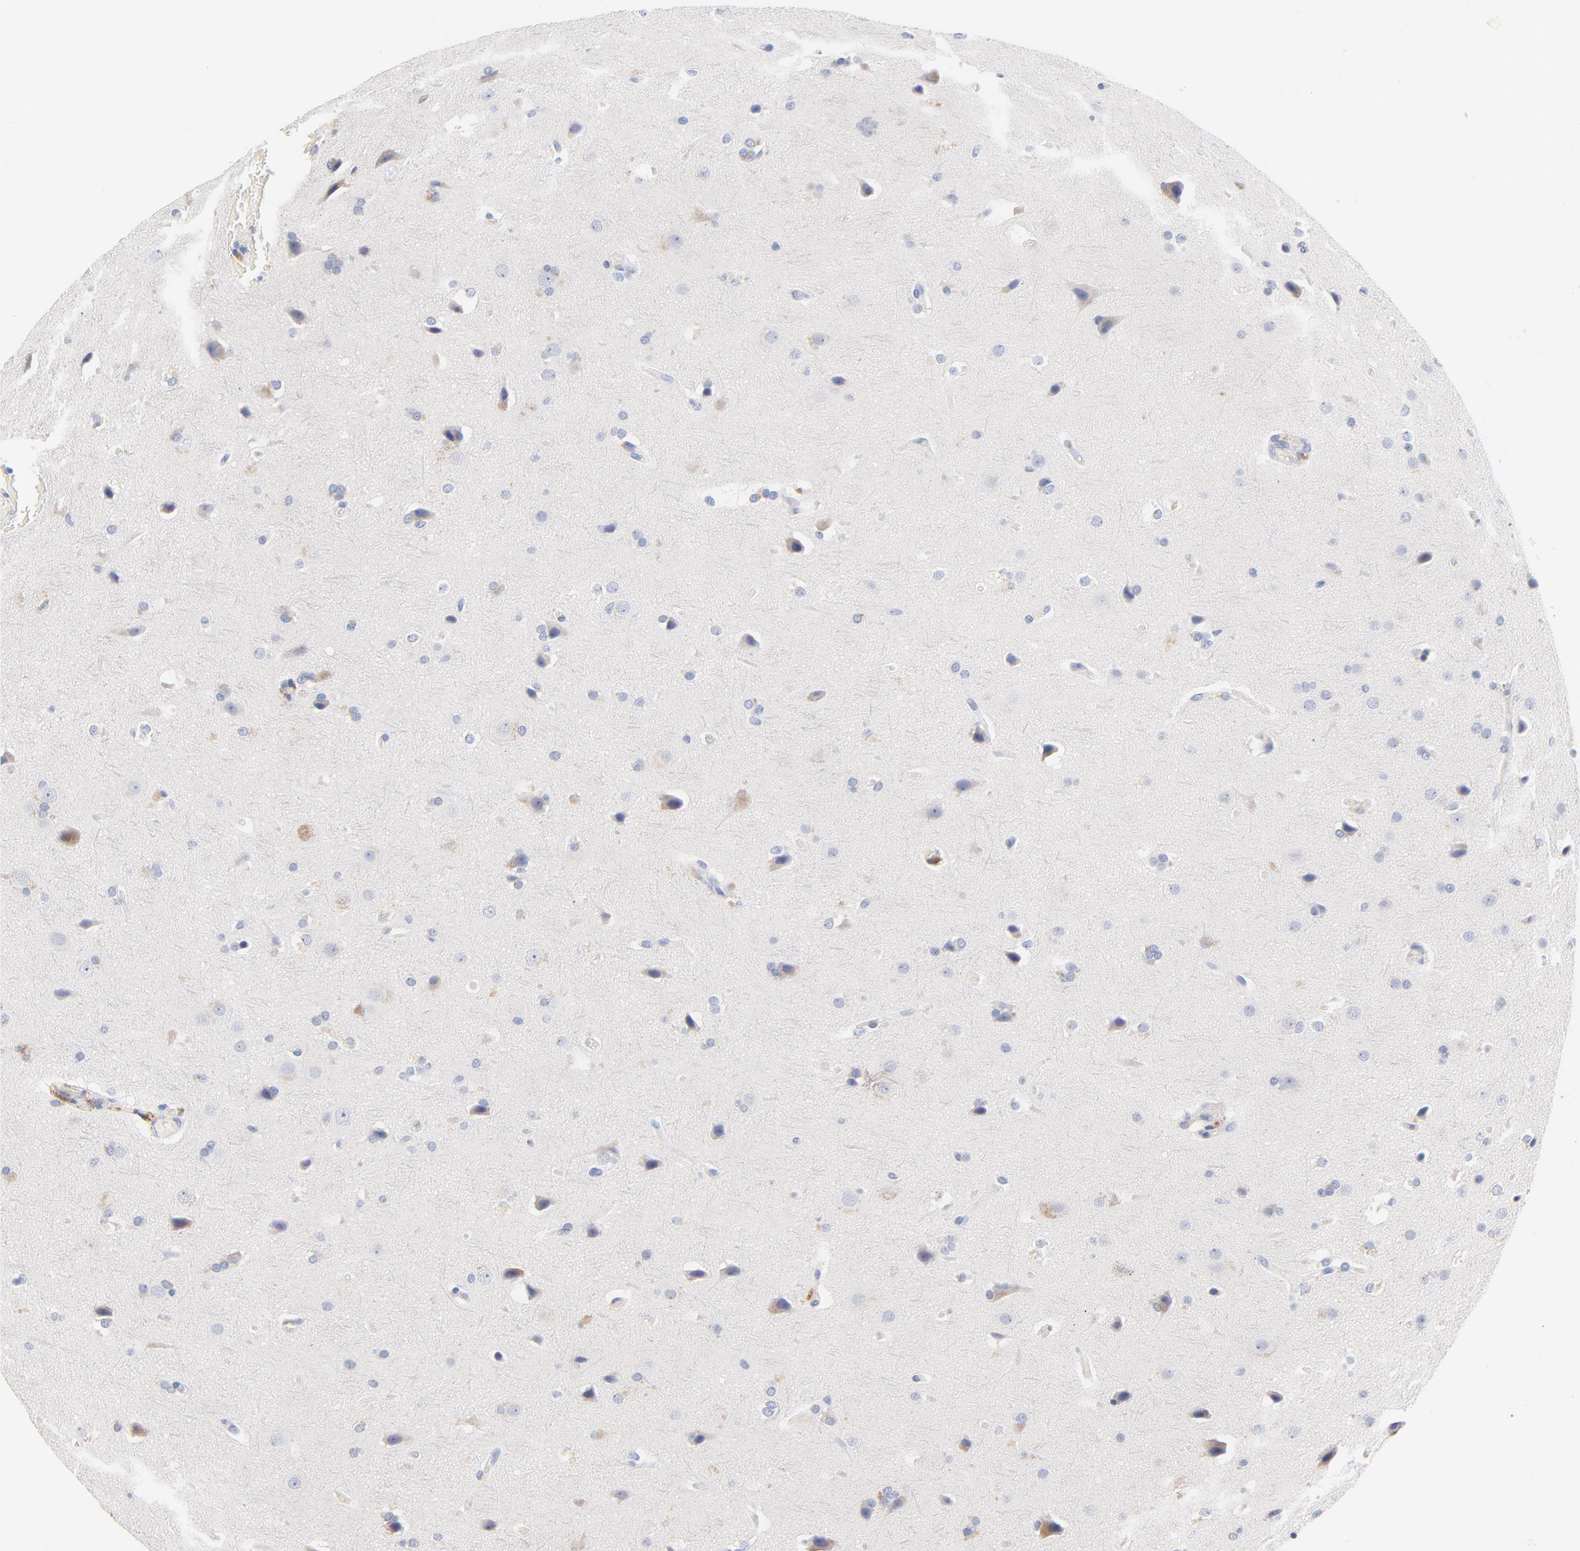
{"staining": {"intensity": "weak", "quantity": "<25%", "location": "cytoplasmic/membranous"}, "tissue": "glioma", "cell_type": "Tumor cells", "image_type": "cancer", "snomed": [{"axis": "morphology", "description": "Glioma, malignant, Low grade"}, {"axis": "topography", "description": "Cerebral cortex"}], "caption": "Malignant low-grade glioma stained for a protein using immunohistochemistry (IHC) demonstrates no expression tumor cells.", "gene": "CPS1", "patient": {"sex": "female", "age": 47}}